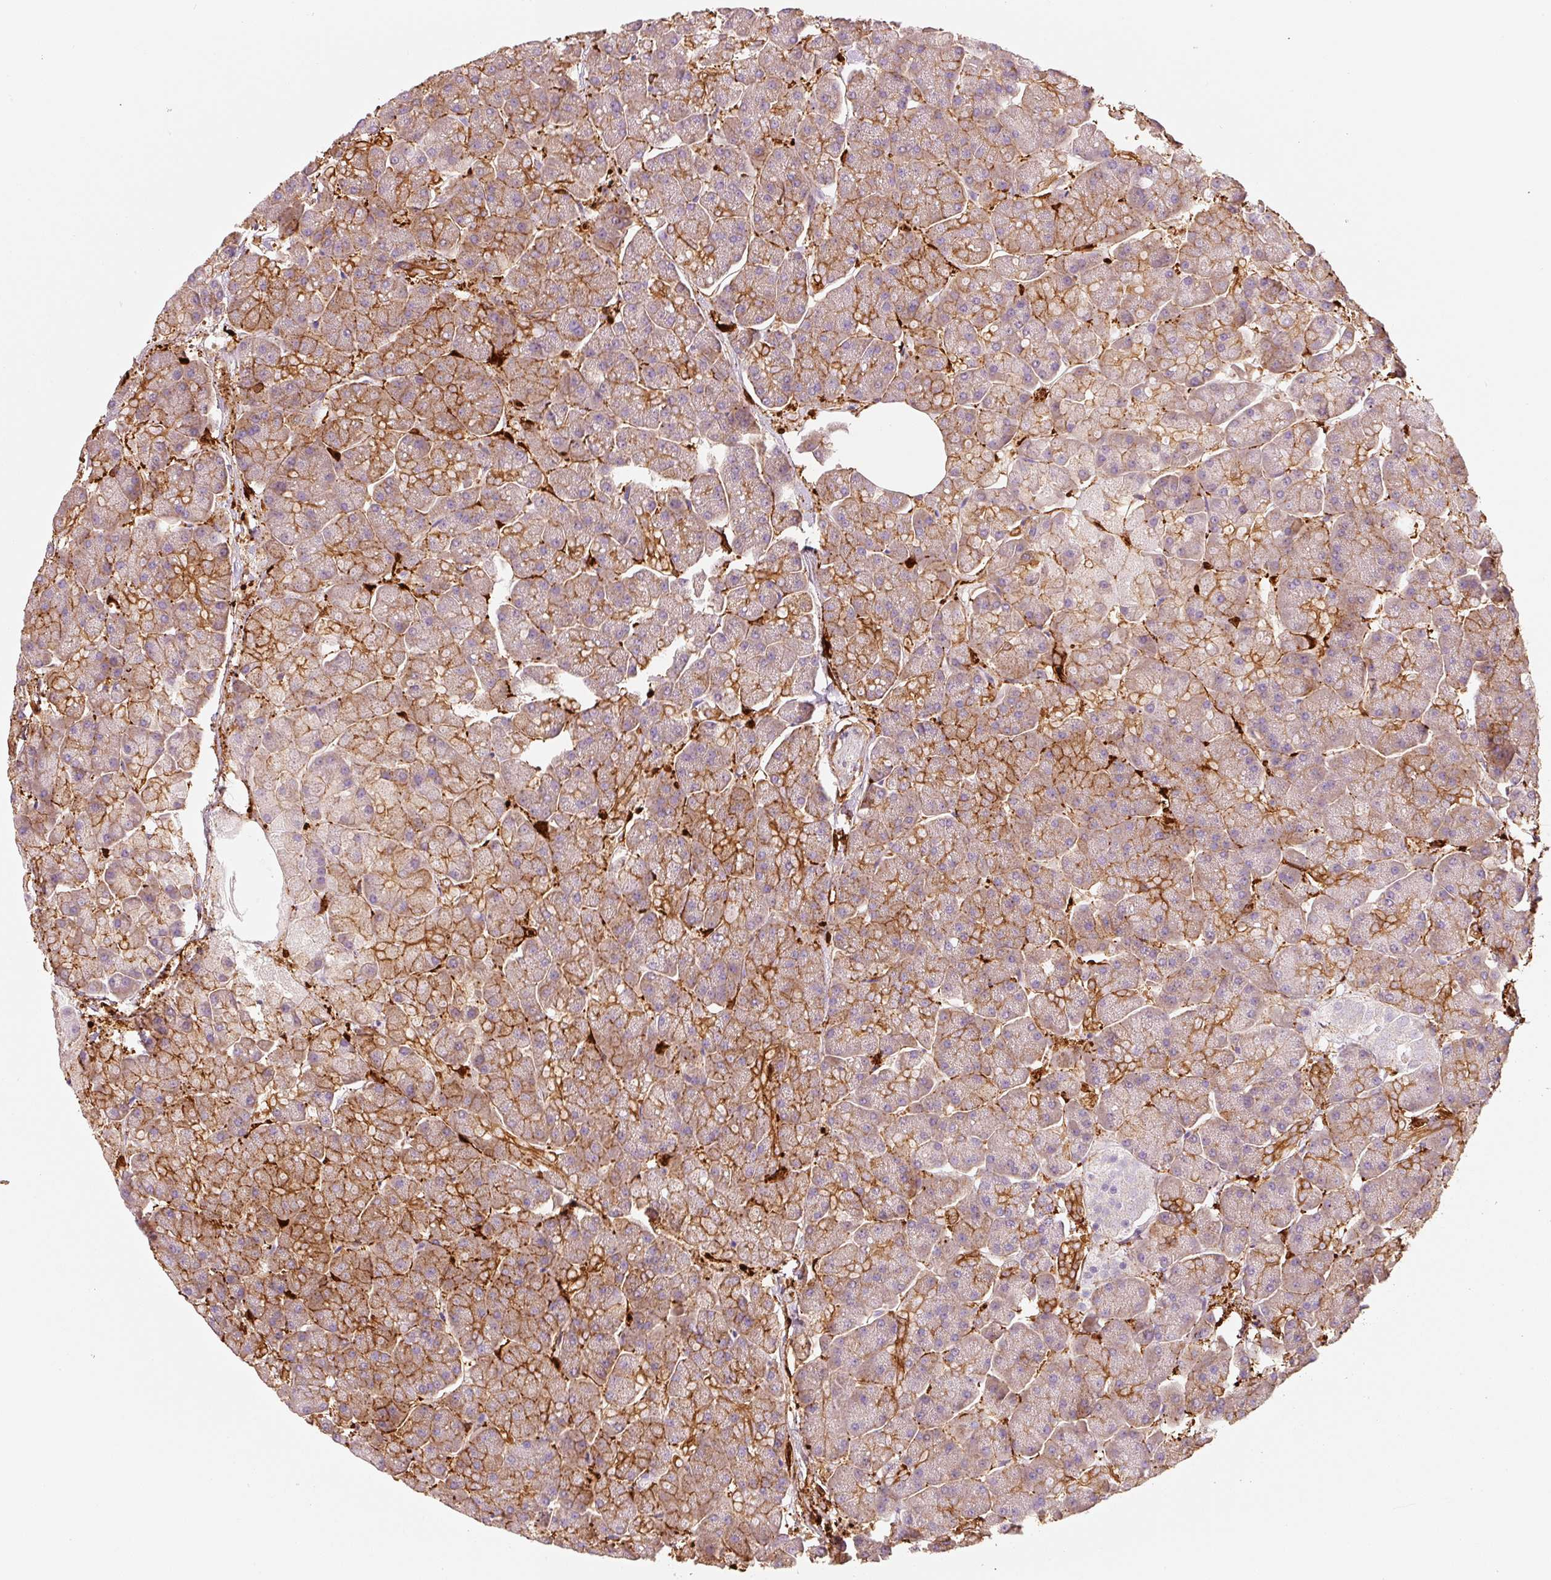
{"staining": {"intensity": "moderate", "quantity": ">75%", "location": "cytoplasmic/membranous"}, "tissue": "pancreas", "cell_type": "Exocrine glandular cells", "image_type": "normal", "snomed": [{"axis": "morphology", "description": "Normal tissue, NOS"}, {"axis": "topography", "description": "Pancreas"}, {"axis": "topography", "description": "Peripheral nerve tissue"}], "caption": "Protein analysis of benign pancreas displays moderate cytoplasmic/membranous expression in about >75% of exocrine glandular cells. The staining was performed using DAB, with brown indicating positive protein expression. Nuclei are stained blue with hematoxylin.", "gene": "IQGAP2", "patient": {"sex": "male", "age": 54}}